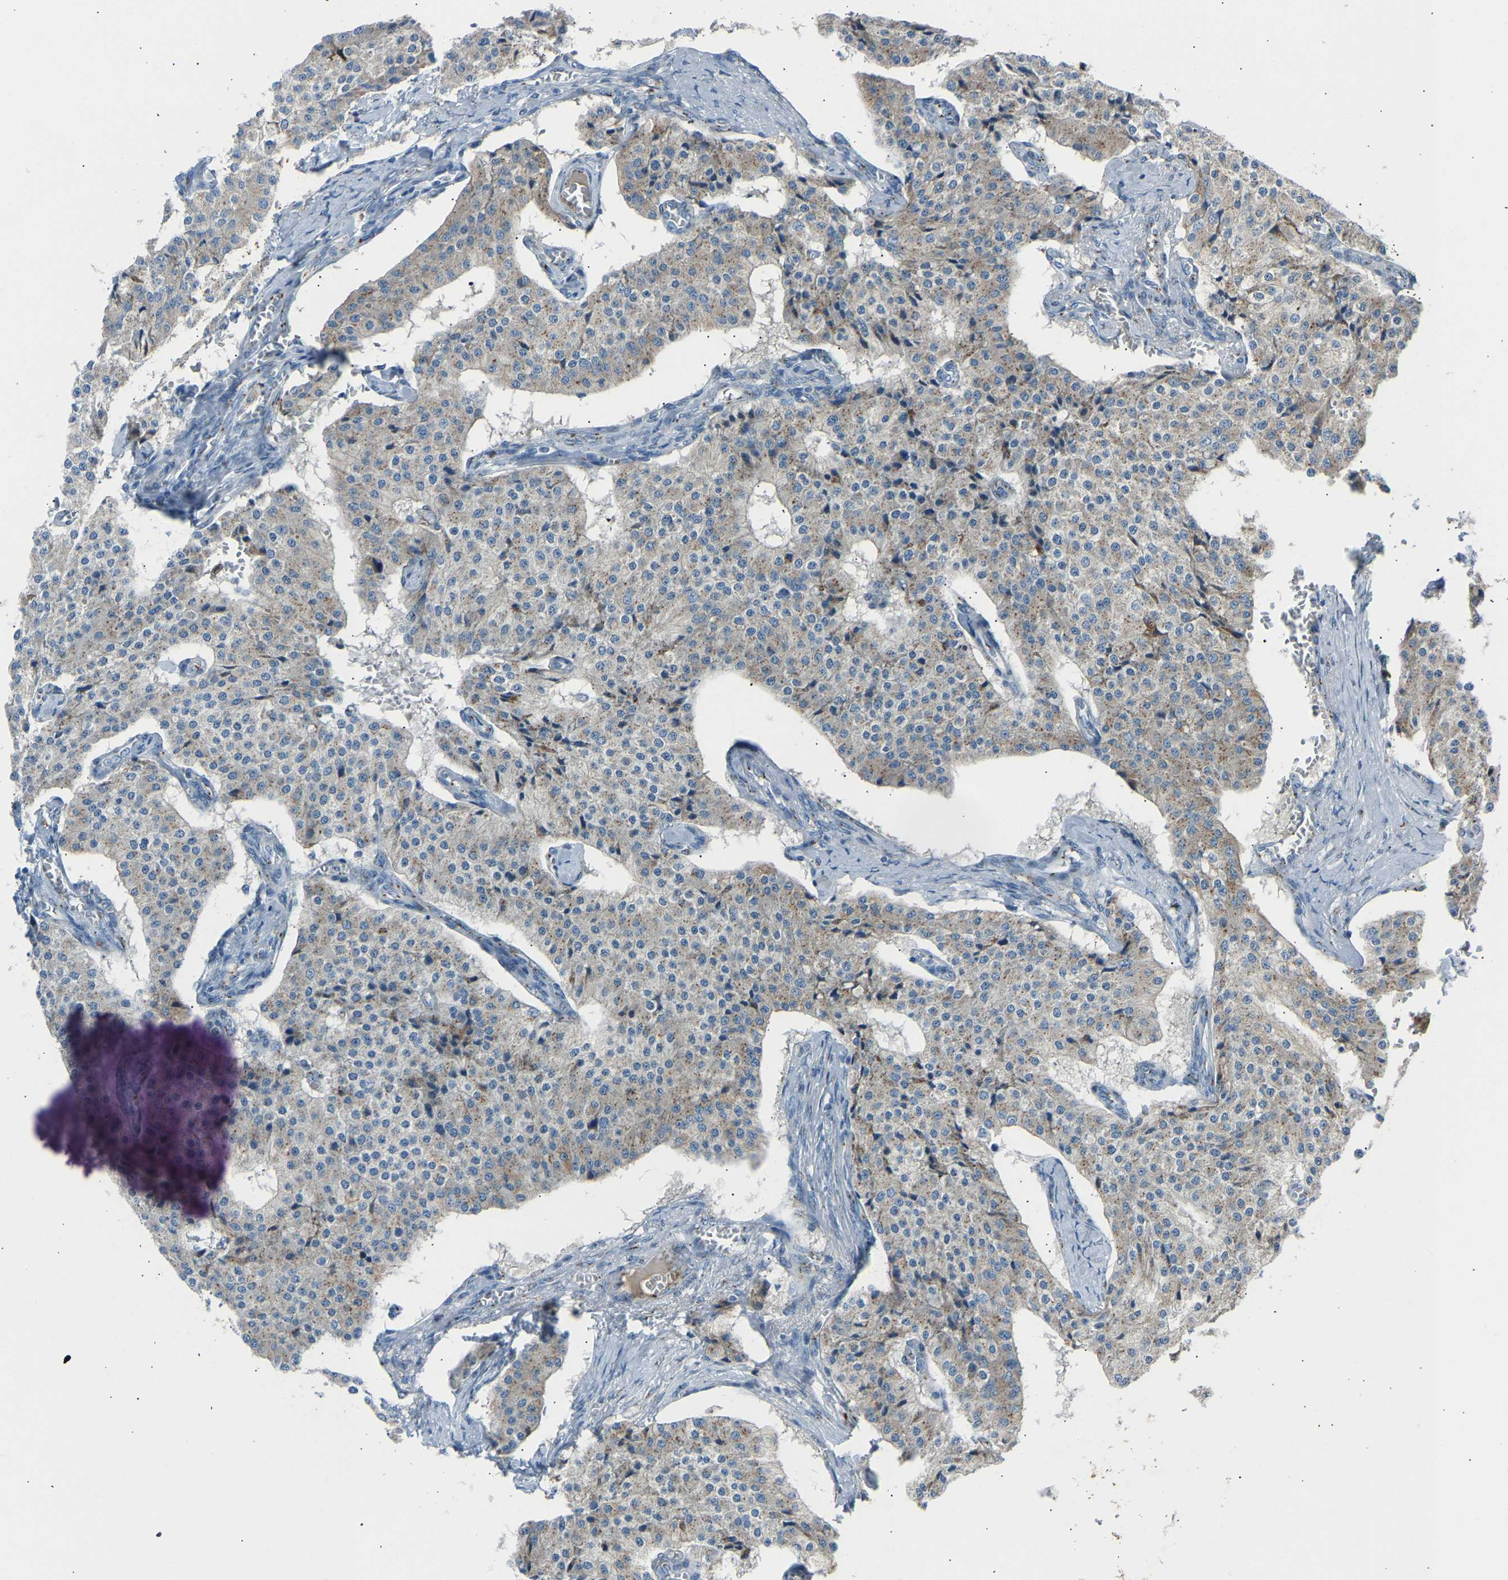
{"staining": {"intensity": "weak", "quantity": "25%-75%", "location": "cytoplasmic/membranous"}, "tissue": "carcinoid", "cell_type": "Tumor cells", "image_type": "cancer", "snomed": [{"axis": "morphology", "description": "Carcinoid, malignant, NOS"}, {"axis": "topography", "description": "Colon"}], "caption": "Immunohistochemistry (IHC) (DAB) staining of carcinoid demonstrates weak cytoplasmic/membranous protein staining in about 25%-75% of tumor cells.", "gene": "CYREN", "patient": {"sex": "female", "age": 52}}